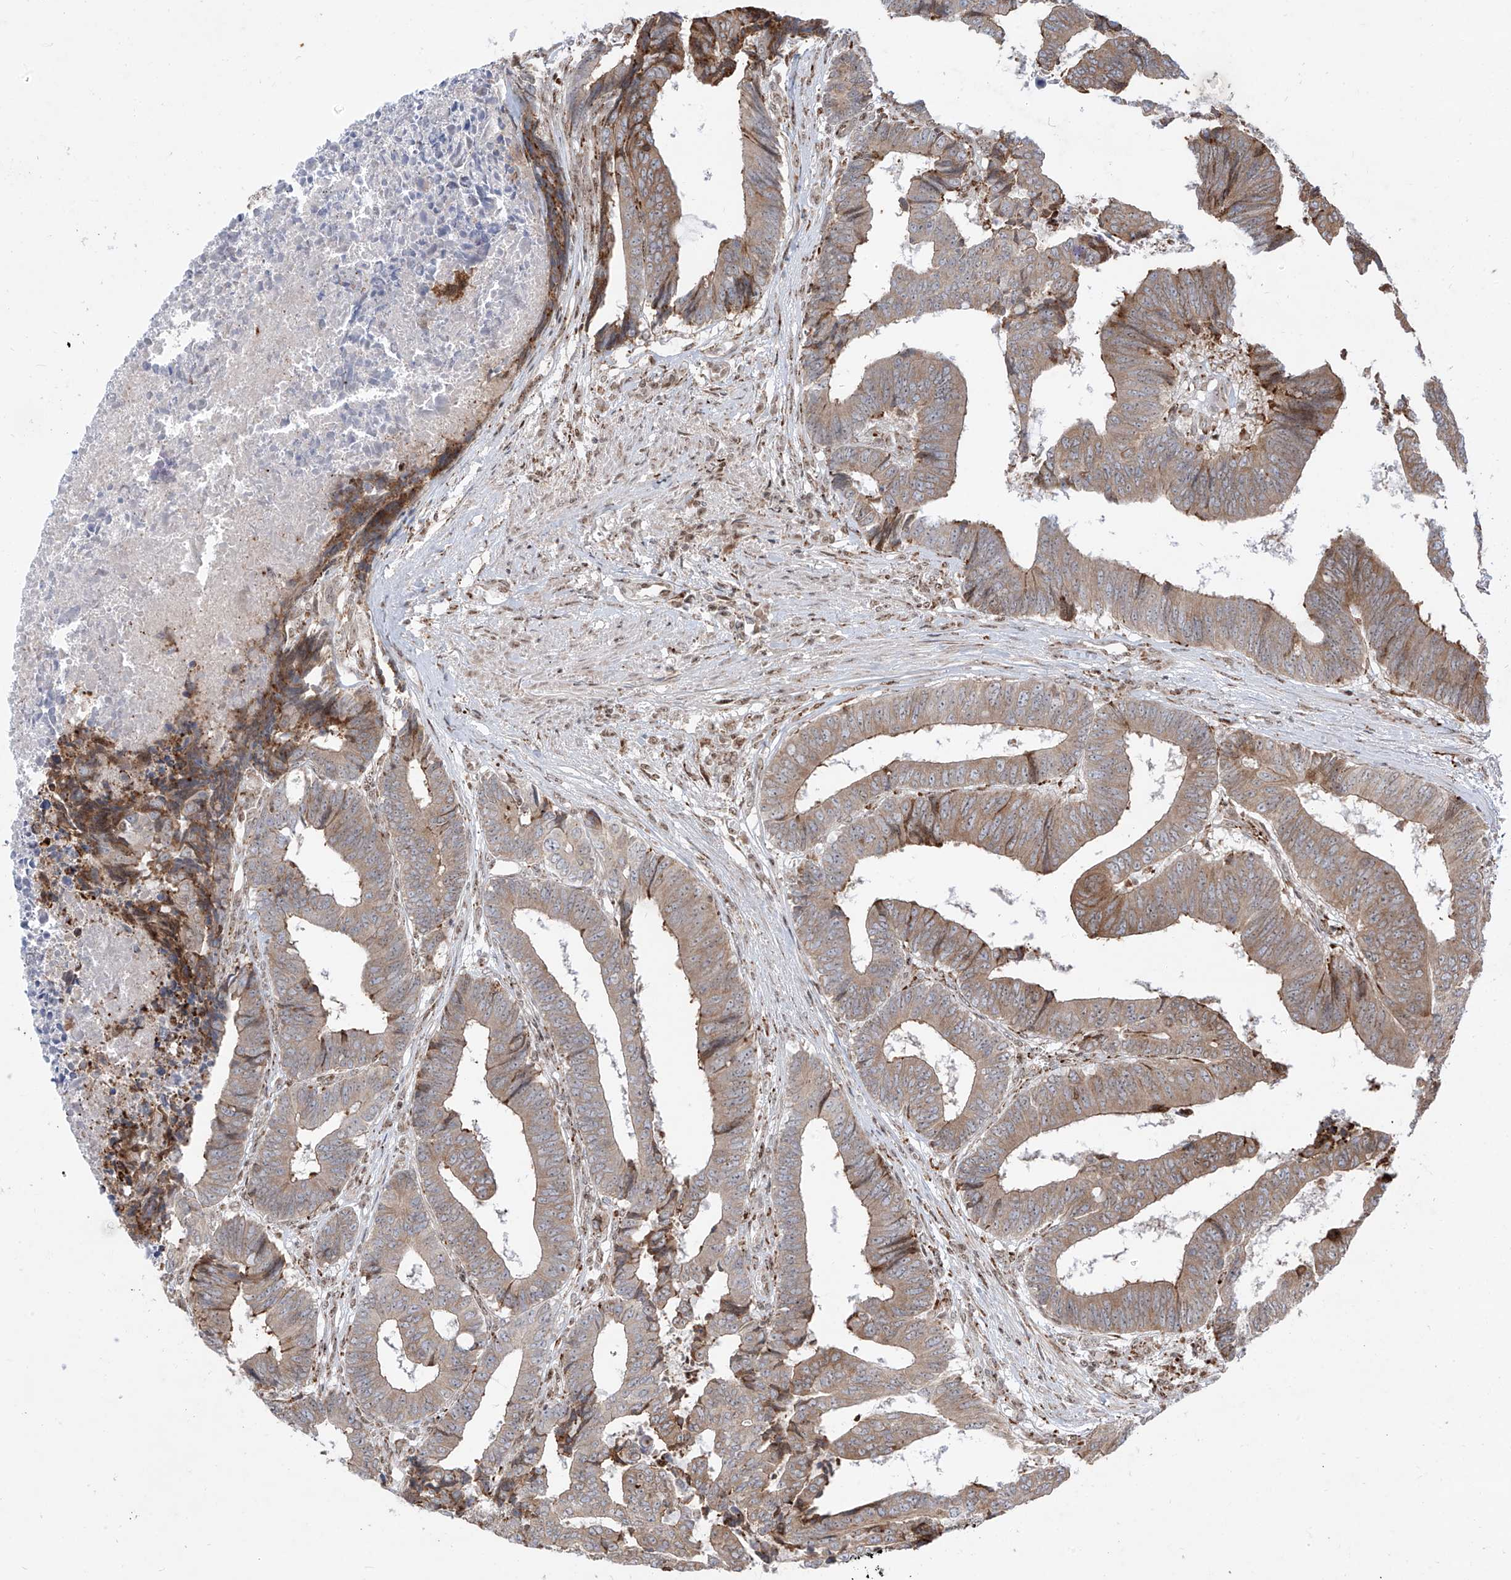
{"staining": {"intensity": "weak", "quantity": ">75%", "location": "cytoplasmic/membranous"}, "tissue": "colorectal cancer", "cell_type": "Tumor cells", "image_type": "cancer", "snomed": [{"axis": "morphology", "description": "Adenocarcinoma, NOS"}, {"axis": "topography", "description": "Rectum"}], "caption": "Immunohistochemical staining of human adenocarcinoma (colorectal) shows weak cytoplasmic/membranous protein positivity in about >75% of tumor cells.", "gene": "ZBTB8A", "patient": {"sex": "male", "age": 84}}